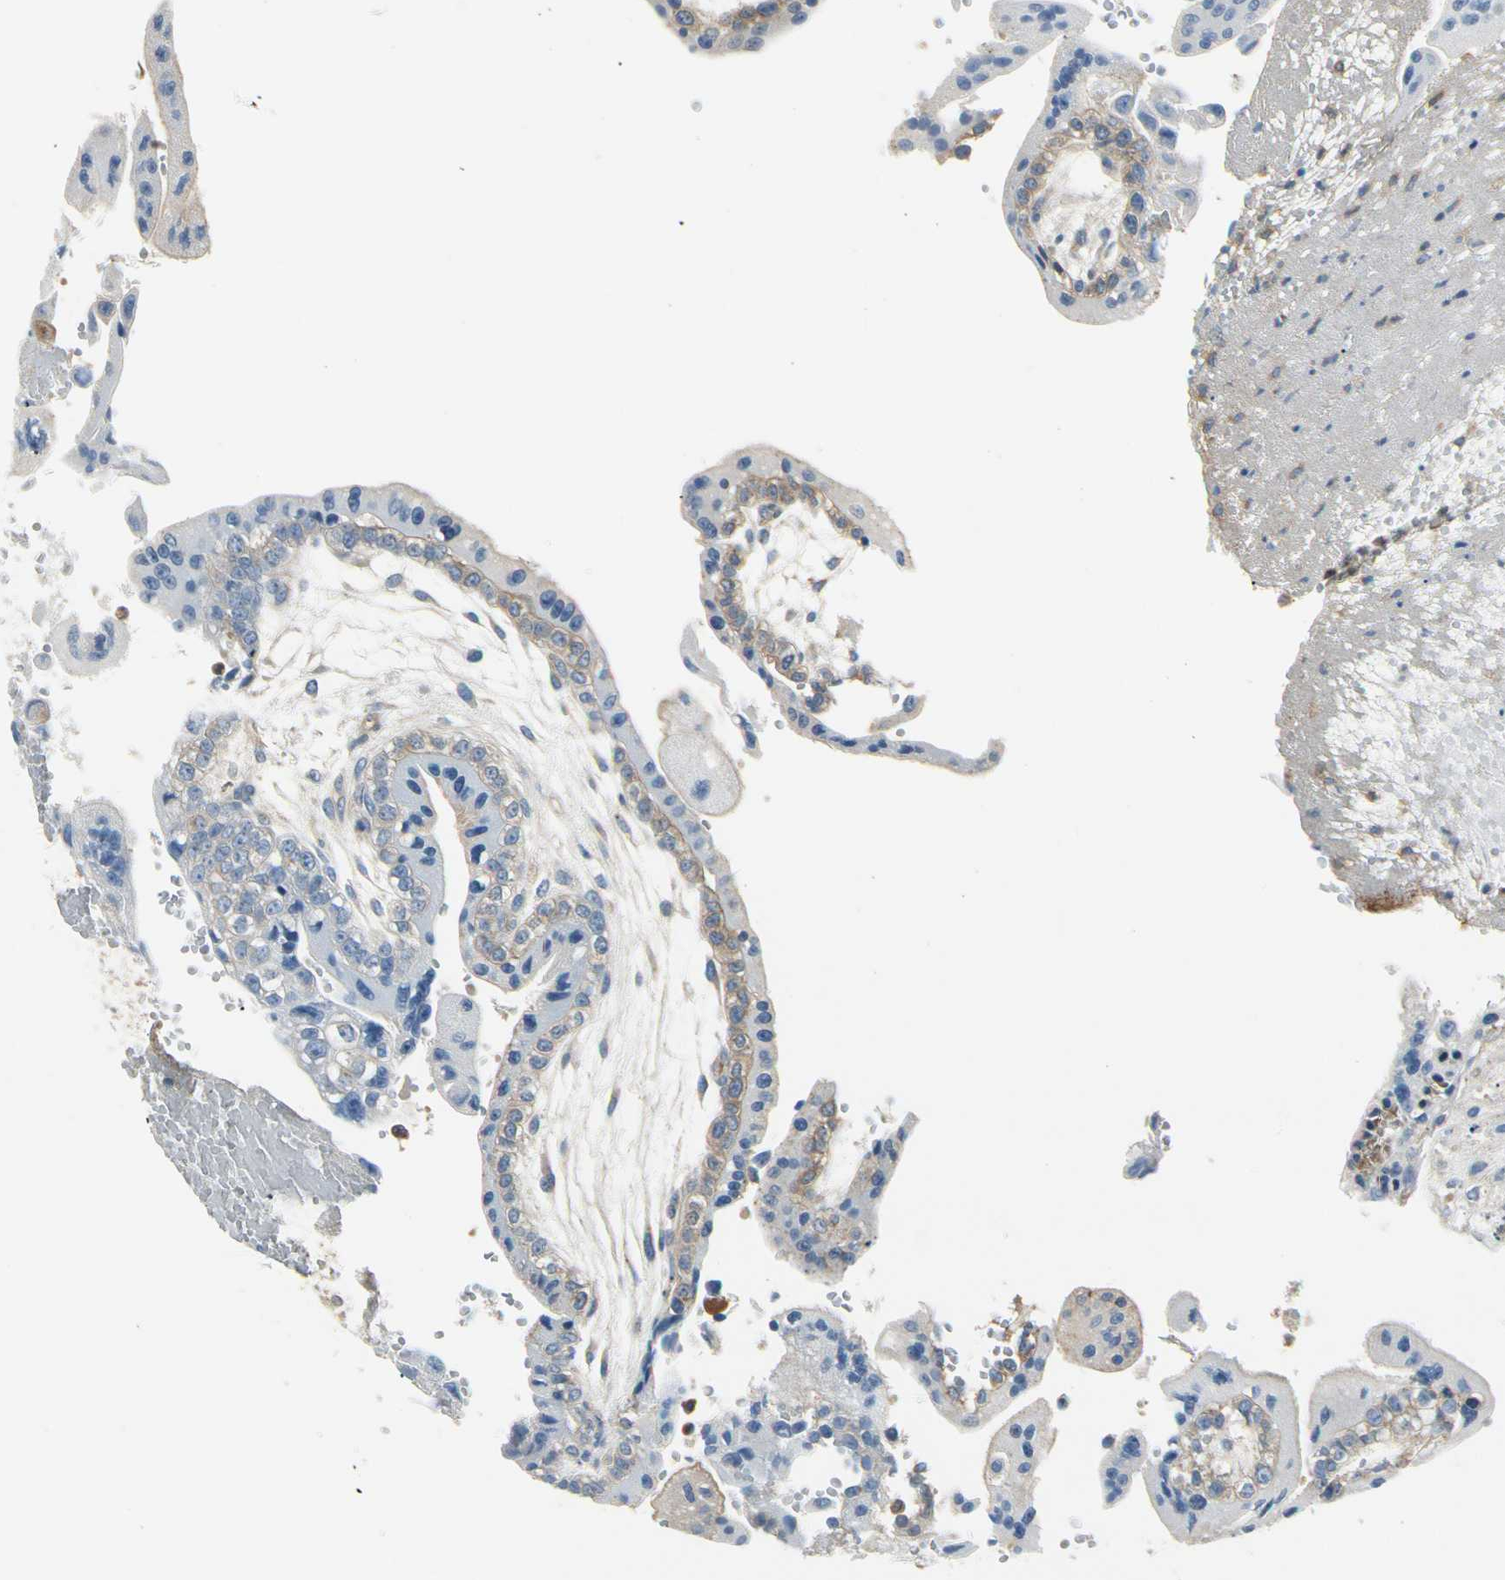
{"staining": {"intensity": "weak", "quantity": "25%-75%", "location": "cytoplasmic/membranous"}, "tissue": "placenta", "cell_type": "Decidual cells", "image_type": "normal", "snomed": [{"axis": "morphology", "description": "Normal tissue, NOS"}, {"axis": "topography", "description": "Placenta"}], "caption": "IHC staining of normal placenta, which exhibits low levels of weak cytoplasmic/membranous expression in approximately 25%-75% of decidual cells indicating weak cytoplasmic/membranous protein positivity. The staining was performed using DAB (brown) for protein detection and nuclei were counterstained in hematoxylin (blue).", "gene": "CAPZA2", "patient": {"sex": "female", "age": 34}}